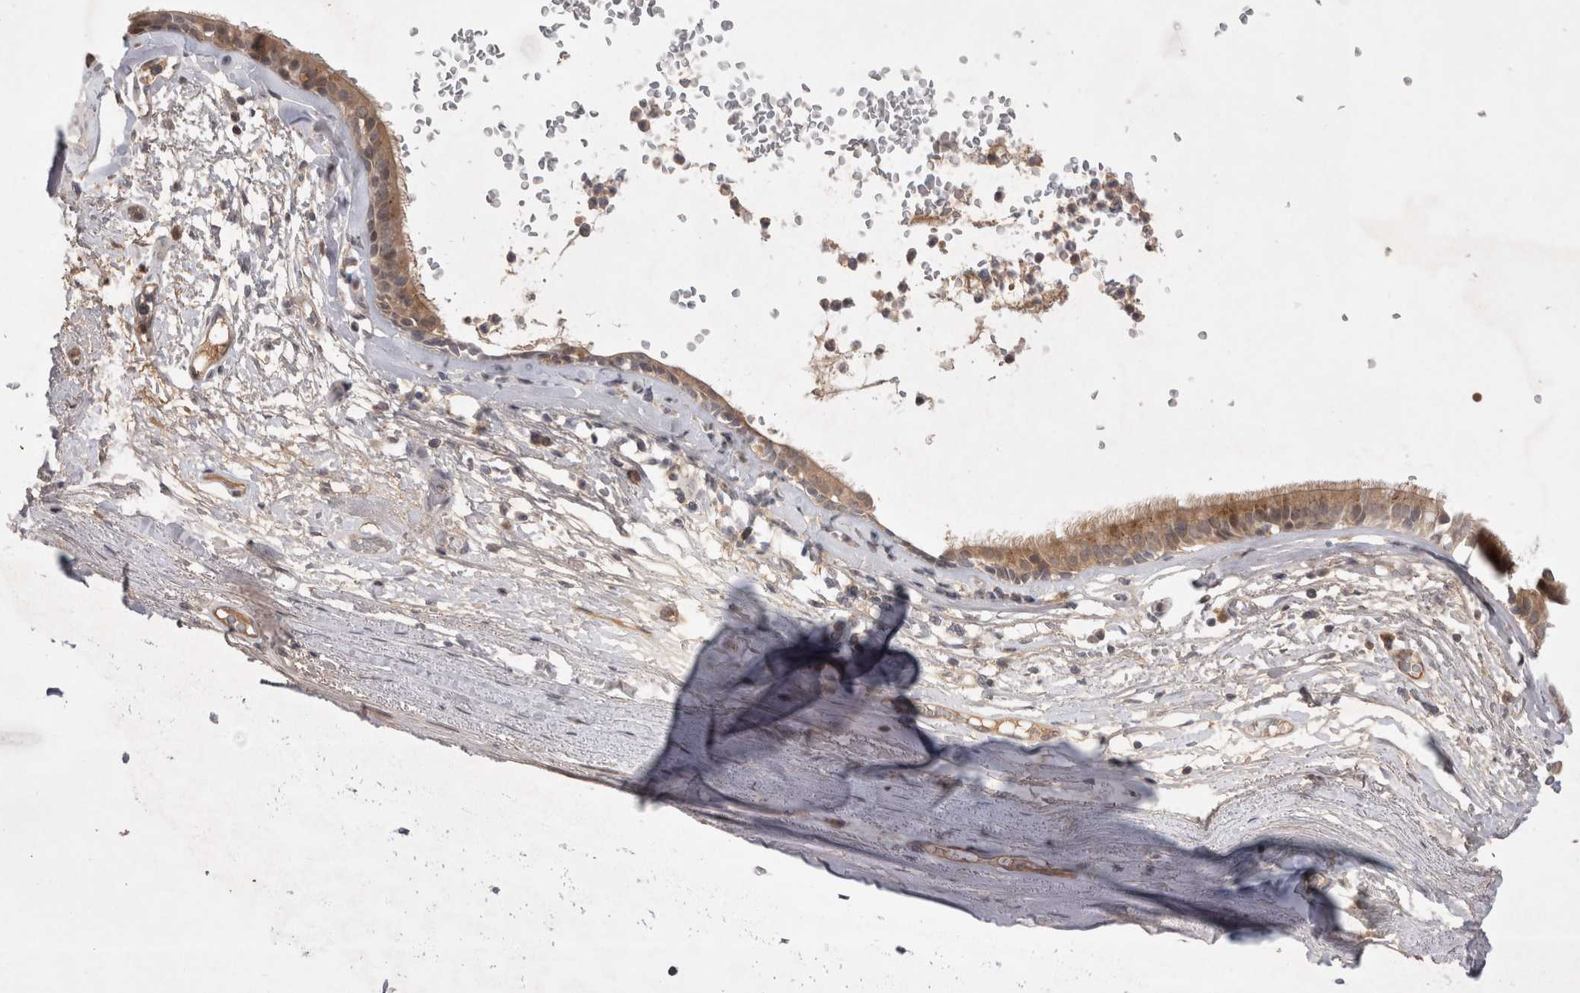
{"staining": {"intensity": "weak", "quantity": ">75%", "location": "cytoplasmic/membranous"}, "tissue": "adipose tissue", "cell_type": "Adipocytes", "image_type": "normal", "snomed": [{"axis": "morphology", "description": "Normal tissue, NOS"}, {"axis": "topography", "description": "Cartilage tissue"}], "caption": "A micrograph of adipose tissue stained for a protein exhibits weak cytoplasmic/membranous brown staining in adipocytes.", "gene": "PLEKHM1", "patient": {"sex": "female", "age": 63}}